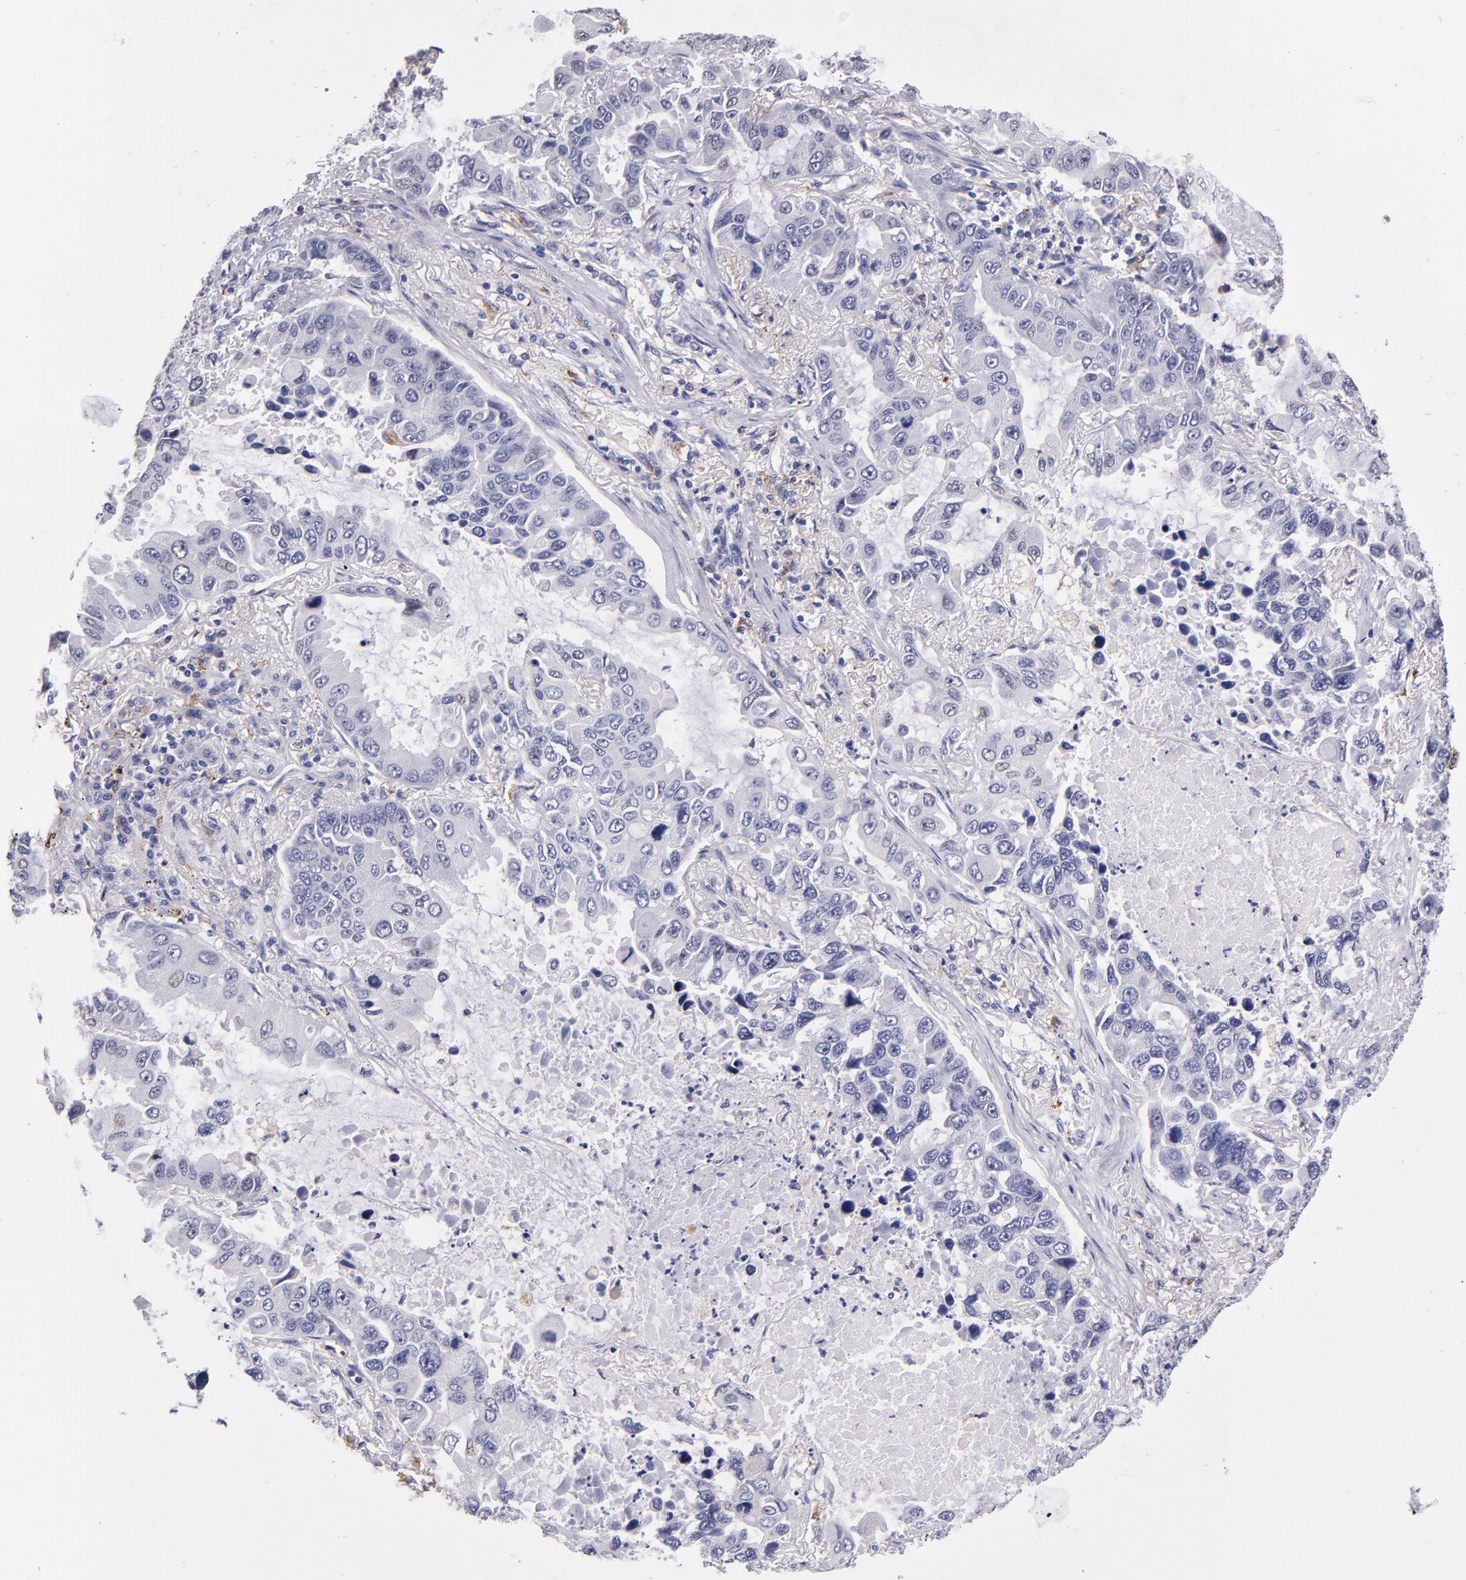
{"staining": {"intensity": "negative", "quantity": "none", "location": "none"}, "tissue": "lung cancer", "cell_type": "Tumor cells", "image_type": "cancer", "snomed": [{"axis": "morphology", "description": "Adenocarcinoma, NOS"}, {"axis": "topography", "description": "Lung"}], "caption": "Tumor cells are negative for protein expression in human lung cancer.", "gene": "SELP", "patient": {"sex": "male", "age": 64}}